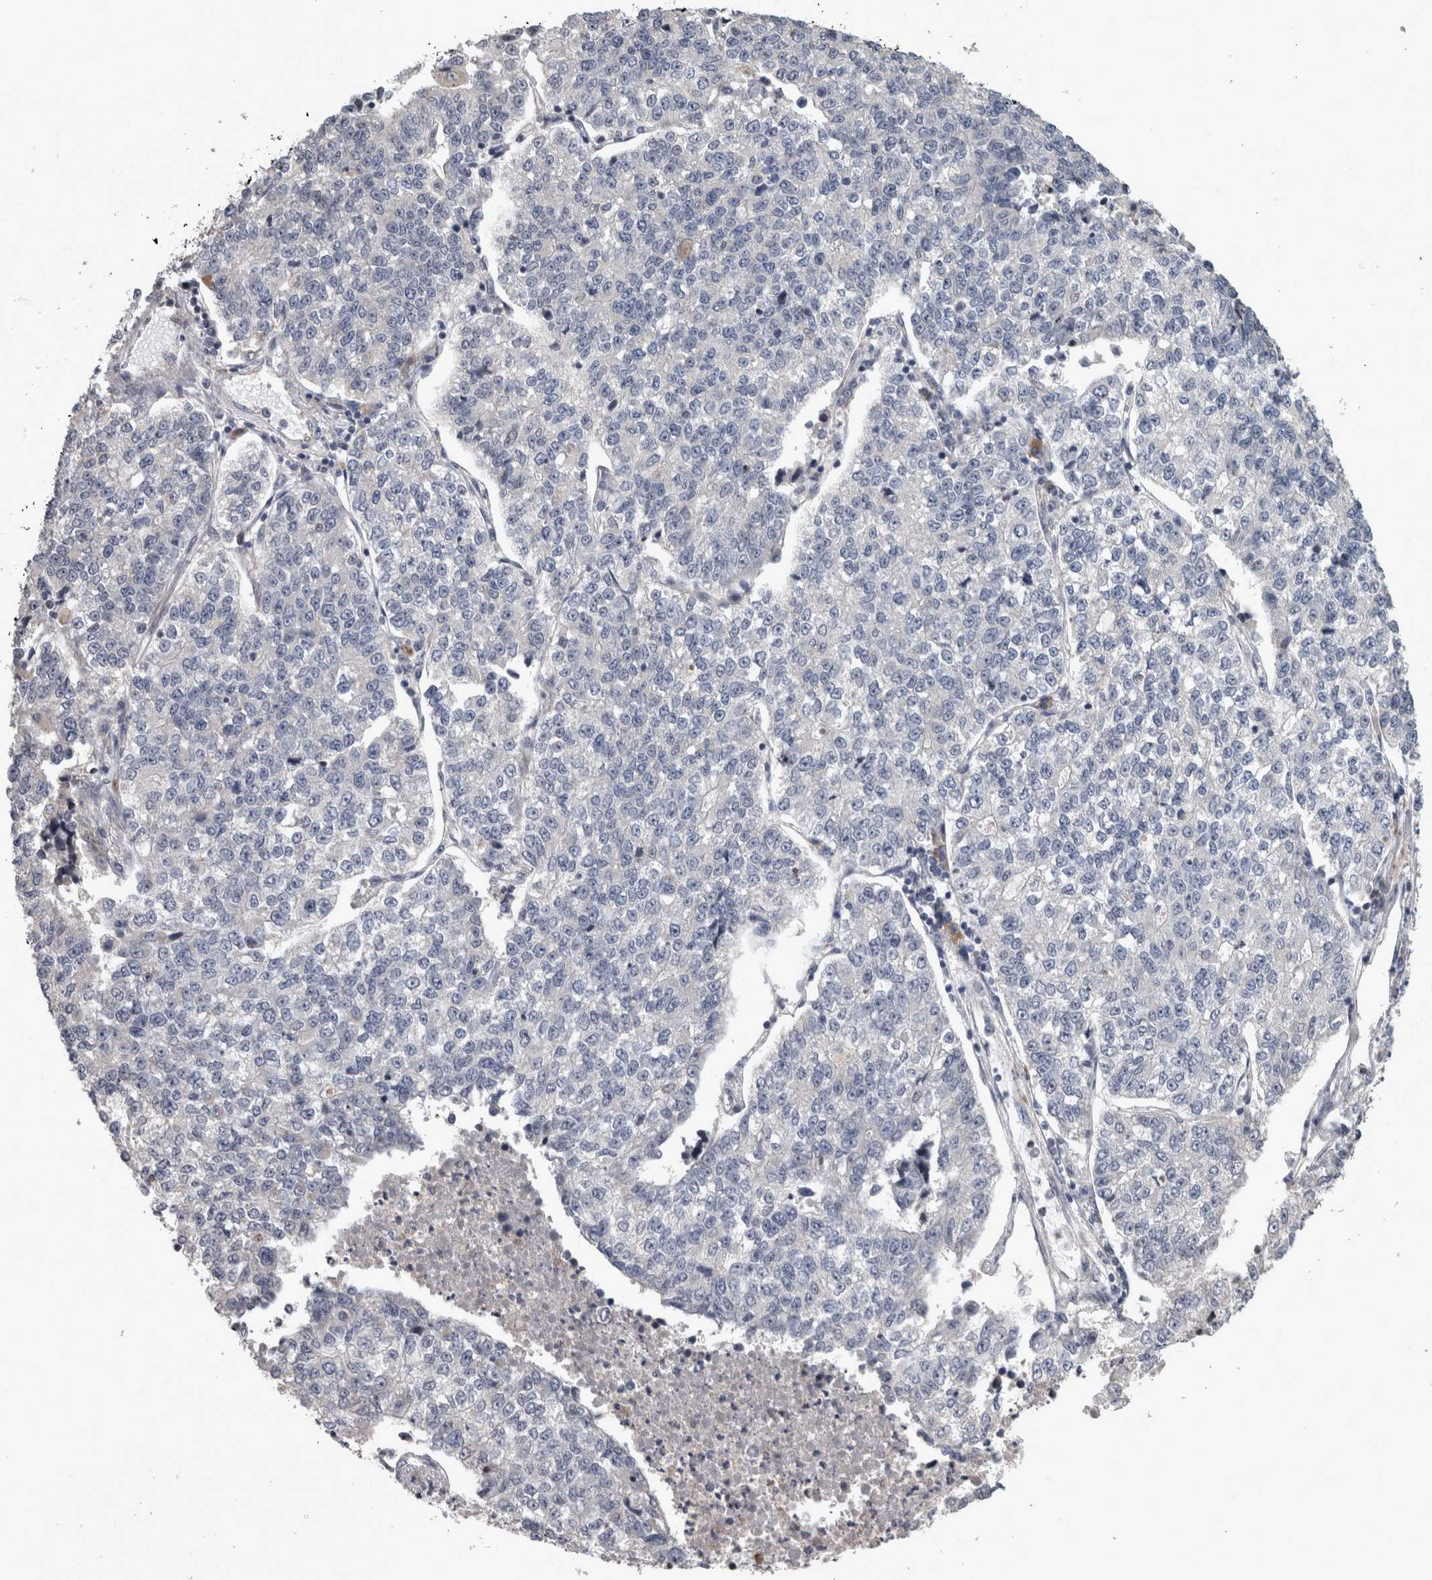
{"staining": {"intensity": "negative", "quantity": "none", "location": "none"}, "tissue": "lung cancer", "cell_type": "Tumor cells", "image_type": "cancer", "snomed": [{"axis": "morphology", "description": "Adenocarcinoma, NOS"}, {"axis": "topography", "description": "Lung"}], "caption": "Tumor cells are negative for brown protein staining in lung cancer.", "gene": "DBT", "patient": {"sex": "male", "age": 49}}